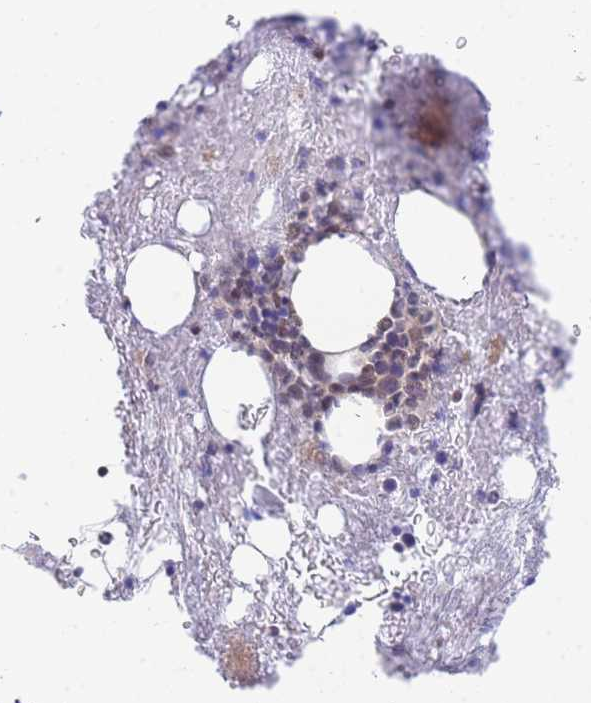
{"staining": {"intensity": "weak", "quantity": "<25%", "location": "cytoplasmic/membranous"}, "tissue": "bone marrow", "cell_type": "Hematopoietic cells", "image_type": "normal", "snomed": [{"axis": "morphology", "description": "Normal tissue, NOS"}, {"axis": "topography", "description": "Bone marrow"}], "caption": "IHC of normal human bone marrow demonstrates no staining in hematopoietic cells.", "gene": "KIAA1191", "patient": {"sex": "male", "age": 53}}